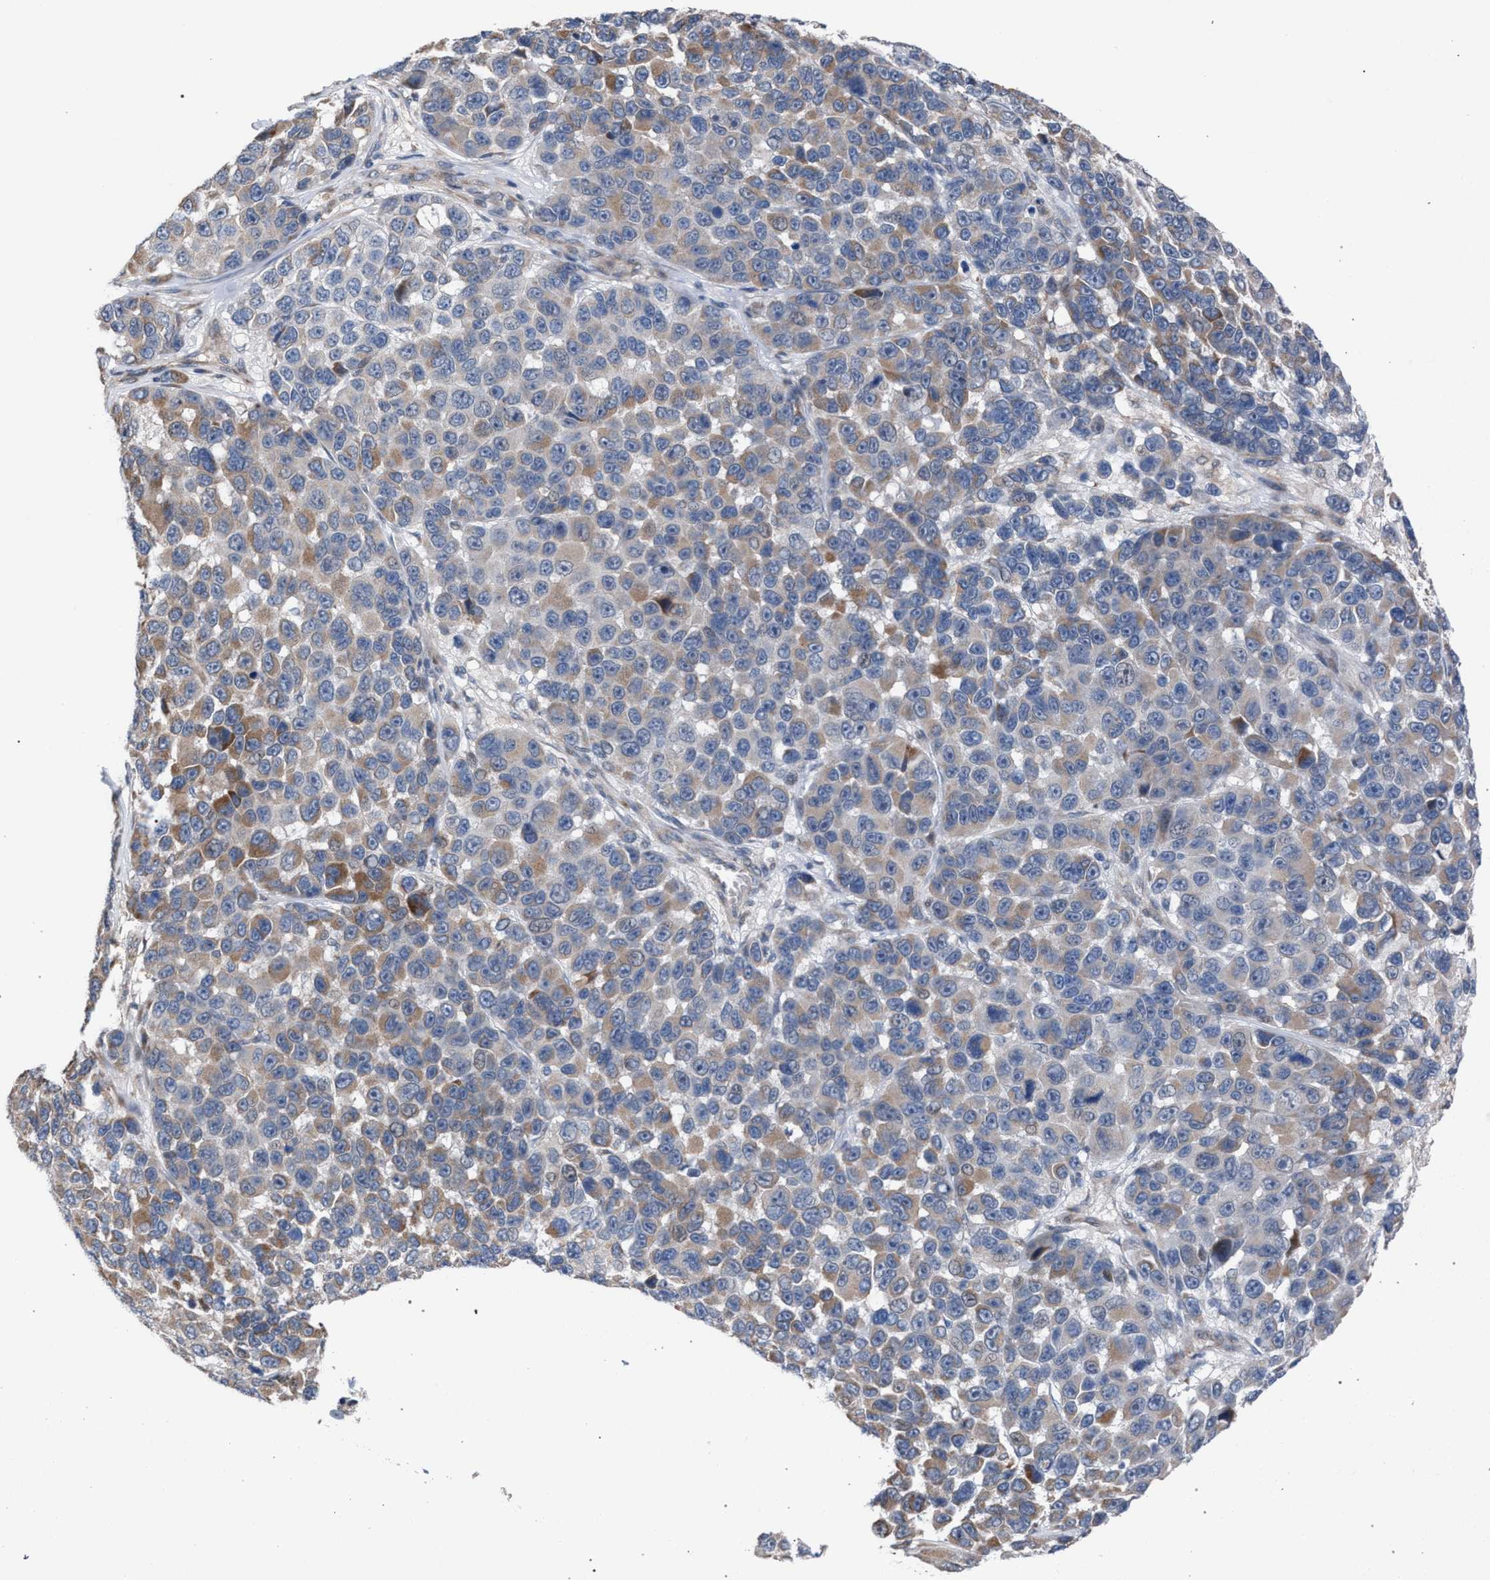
{"staining": {"intensity": "moderate", "quantity": "<25%", "location": "cytoplasmic/membranous"}, "tissue": "melanoma", "cell_type": "Tumor cells", "image_type": "cancer", "snomed": [{"axis": "morphology", "description": "Malignant melanoma, NOS"}, {"axis": "topography", "description": "Skin"}], "caption": "About <25% of tumor cells in human melanoma reveal moderate cytoplasmic/membranous protein positivity as visualized by brown immunohistochemical staining.", "gene": "RNF135", "patient": {"sex": "male", "age": 53}}